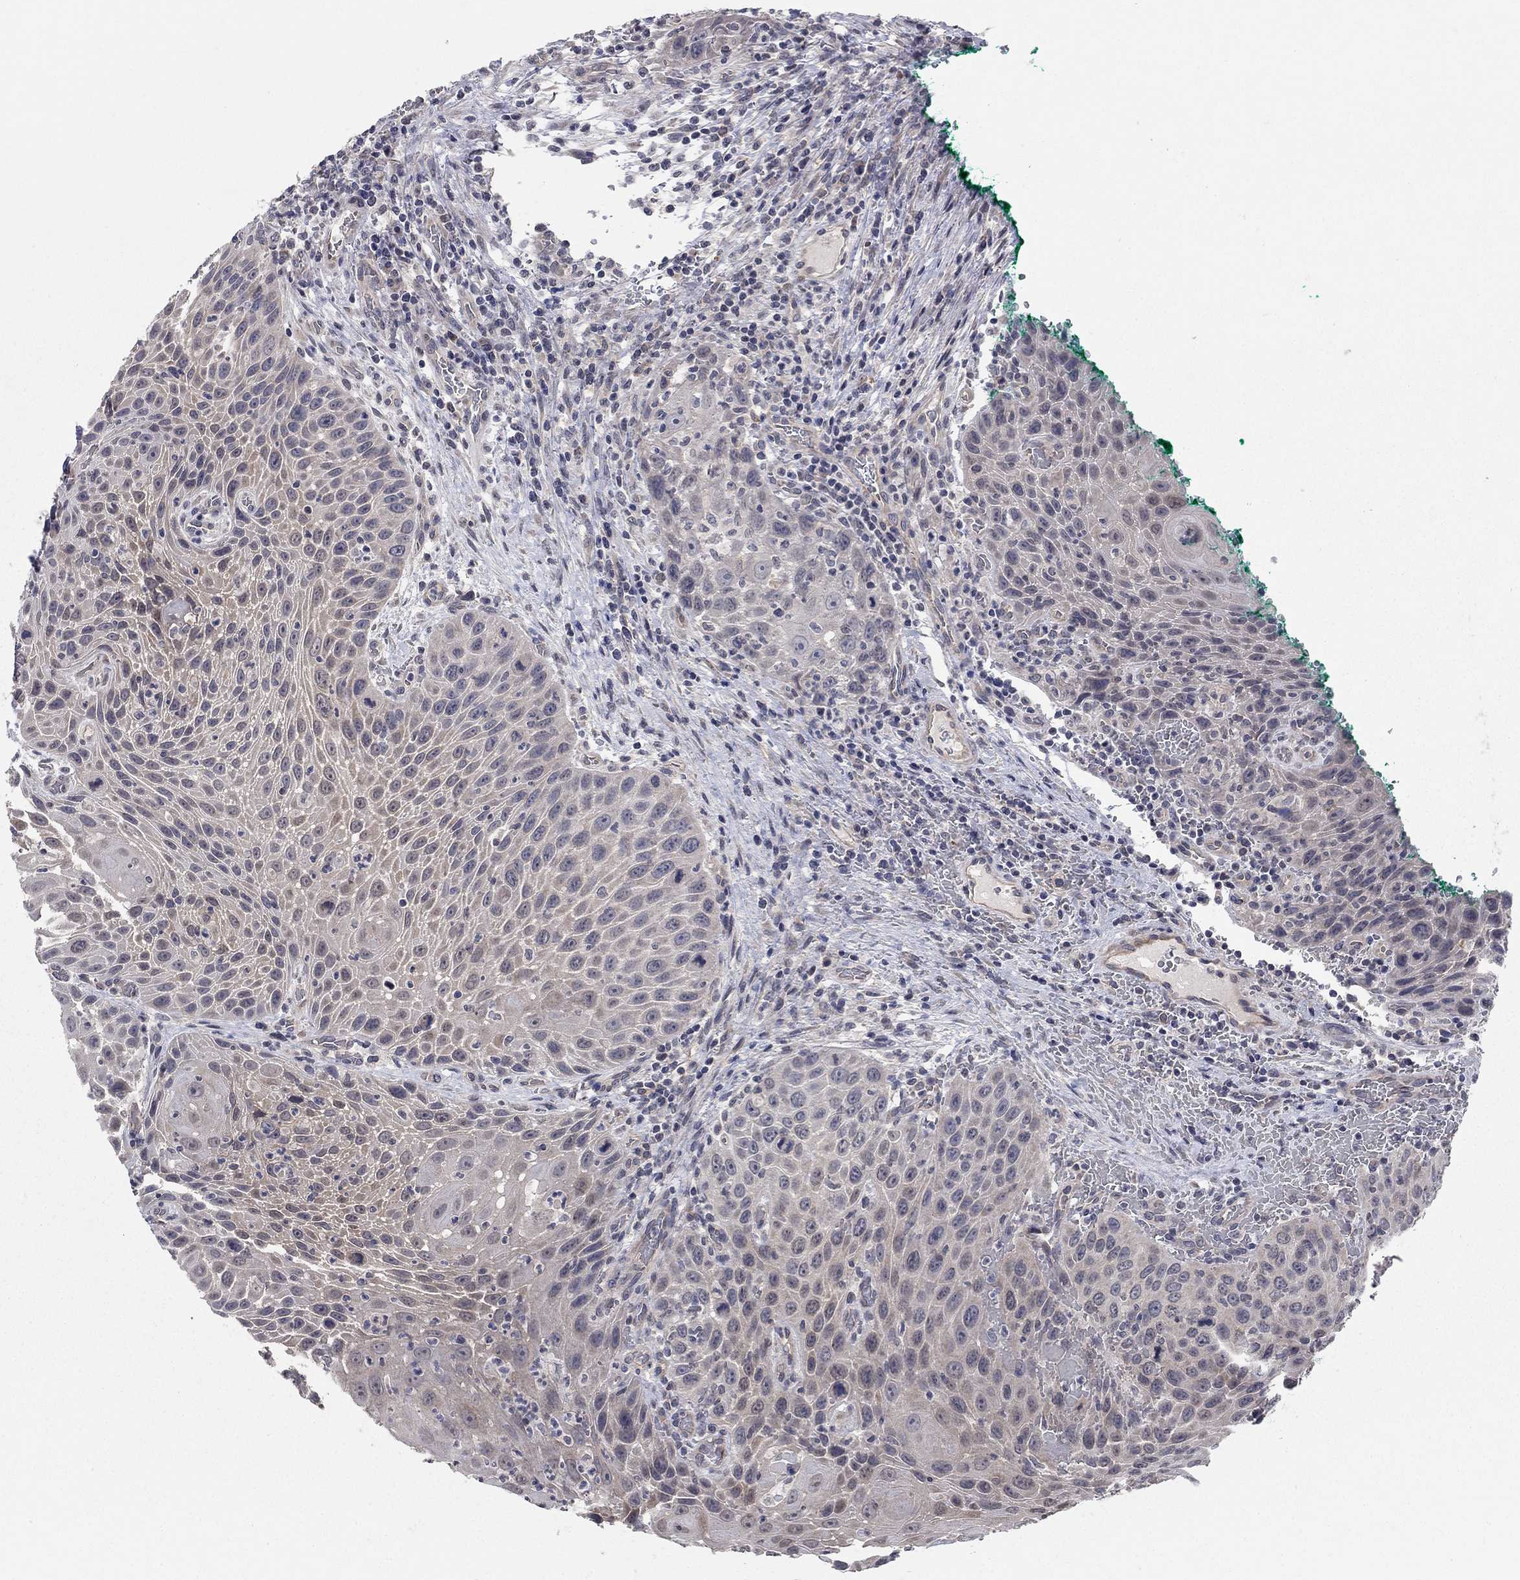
{"staining": {"intensity": "negative", "quantity": "none", "location": "none"}, "tissue": "head and neck cancer", "cell_type": "Tumor cells", "image_type": "cancer", "snomed": [{"axis": "morphology", "description": "Squamous cell carcinoma, NOS"}, {"axis": "topography", "description": "Head-Neck"}], "caption": "DAB (3,3'-diaminobenzidine) immunohistochemical staining of human head and neck squamous cell carcinoma shows no significant positivity in tumor cells. (DAB immunohistochemistry (IHC) with hematoxylin counter stain).", "gene": "WASF3", "patient": {"sex": "male", "age": 69}}